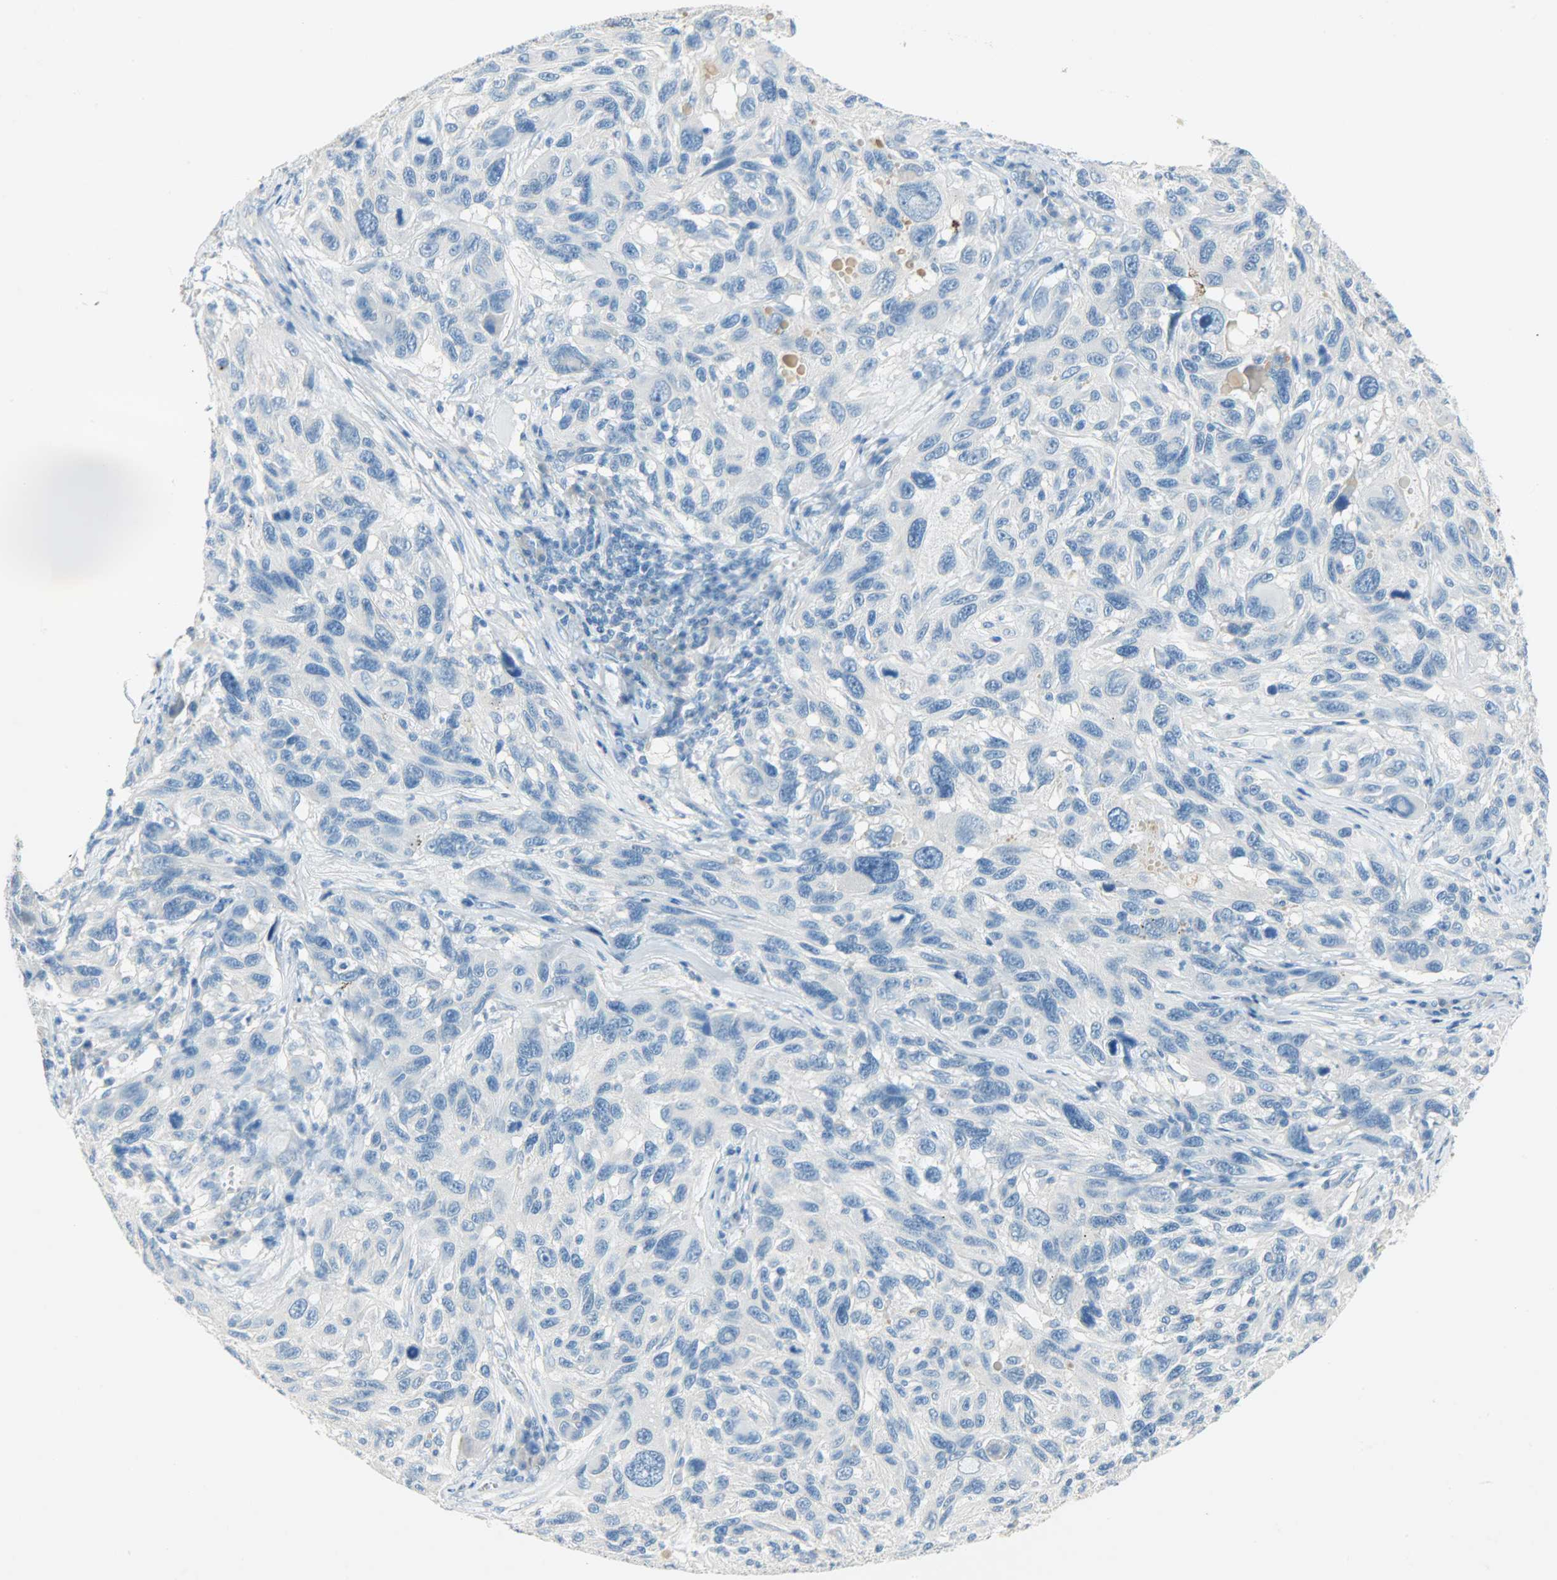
{"staining": {"intensity": "negative", "quantity": "none", "location": "none"}, "tissue": "melanoma", "cell_type": "Tumor cells", "image_type": "cancer", "snomed": [{"axis": "morphology", "description": "Malignant melanoma, NOS"}, {"axis": "topography", "description": "Skin"}], "caption": "Melanoma stained for a protein using immunohistochemistry (IHC) exhibits no positivity tumor cells.", "gene": "PROM1", "patient": {"sex": "male", "age": 53}}